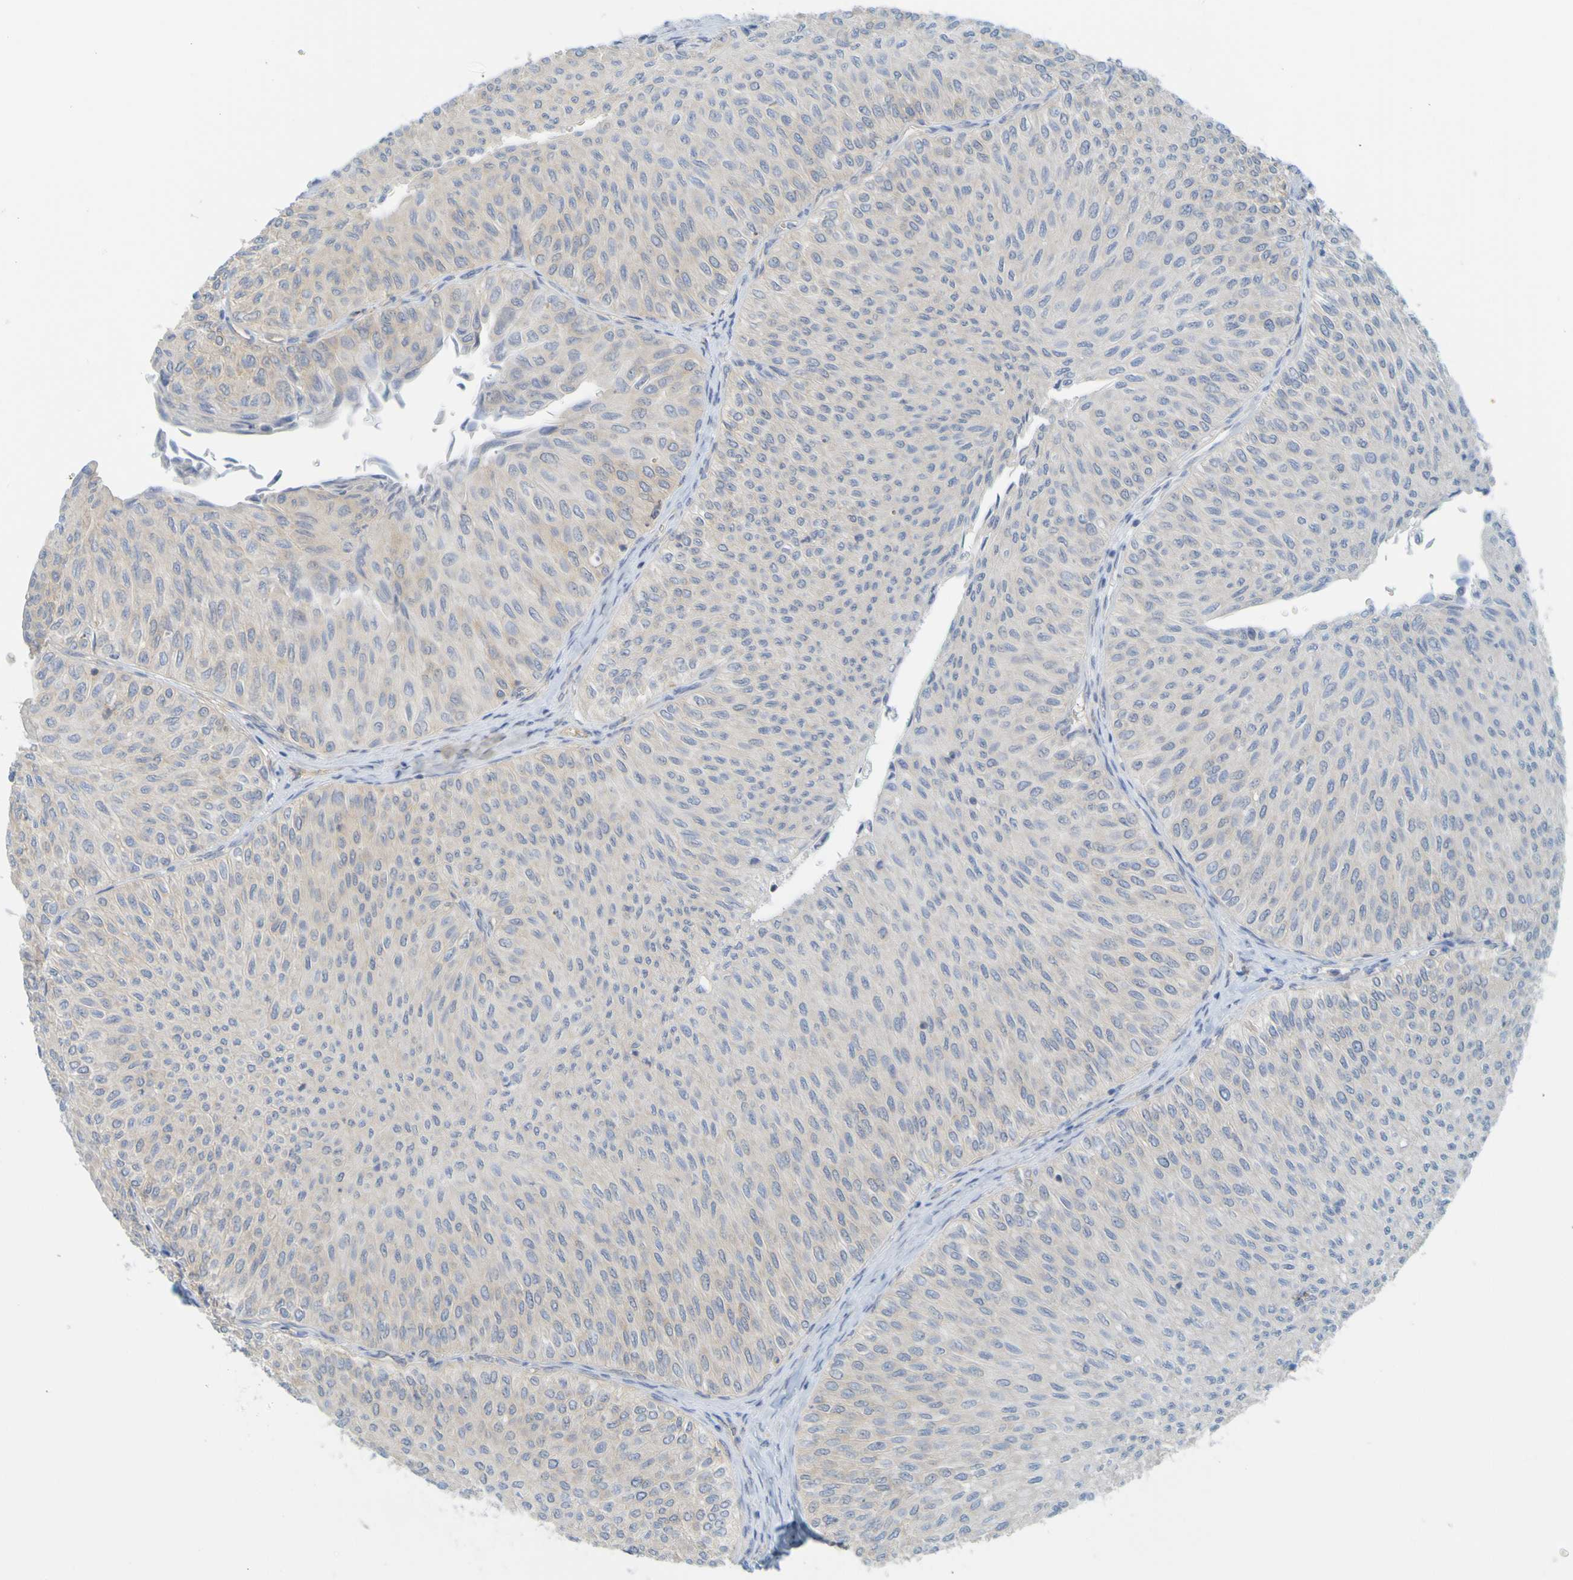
{"staining": {"intensity": "negative", "quantity": "none", "location": "none"}, "tissue": "urothelial cancer", "cell_type": "Tumor cells", "image_type": "cancer", "snomed": [{"axis": "morphology", "description": "Urothelial carcinoma, Low grade"}, {"axis": "topography", "description": "Urinary bladder"}], "caption": "Immunohistochemistry photomicrograph of neoplastic tissue: urothelial carcinoma (low-grade) stained with DAB displays no significant protein positivity in tumor cells.", "gene": "APPL1", "patient": {"sex": "male", "age": 78}}